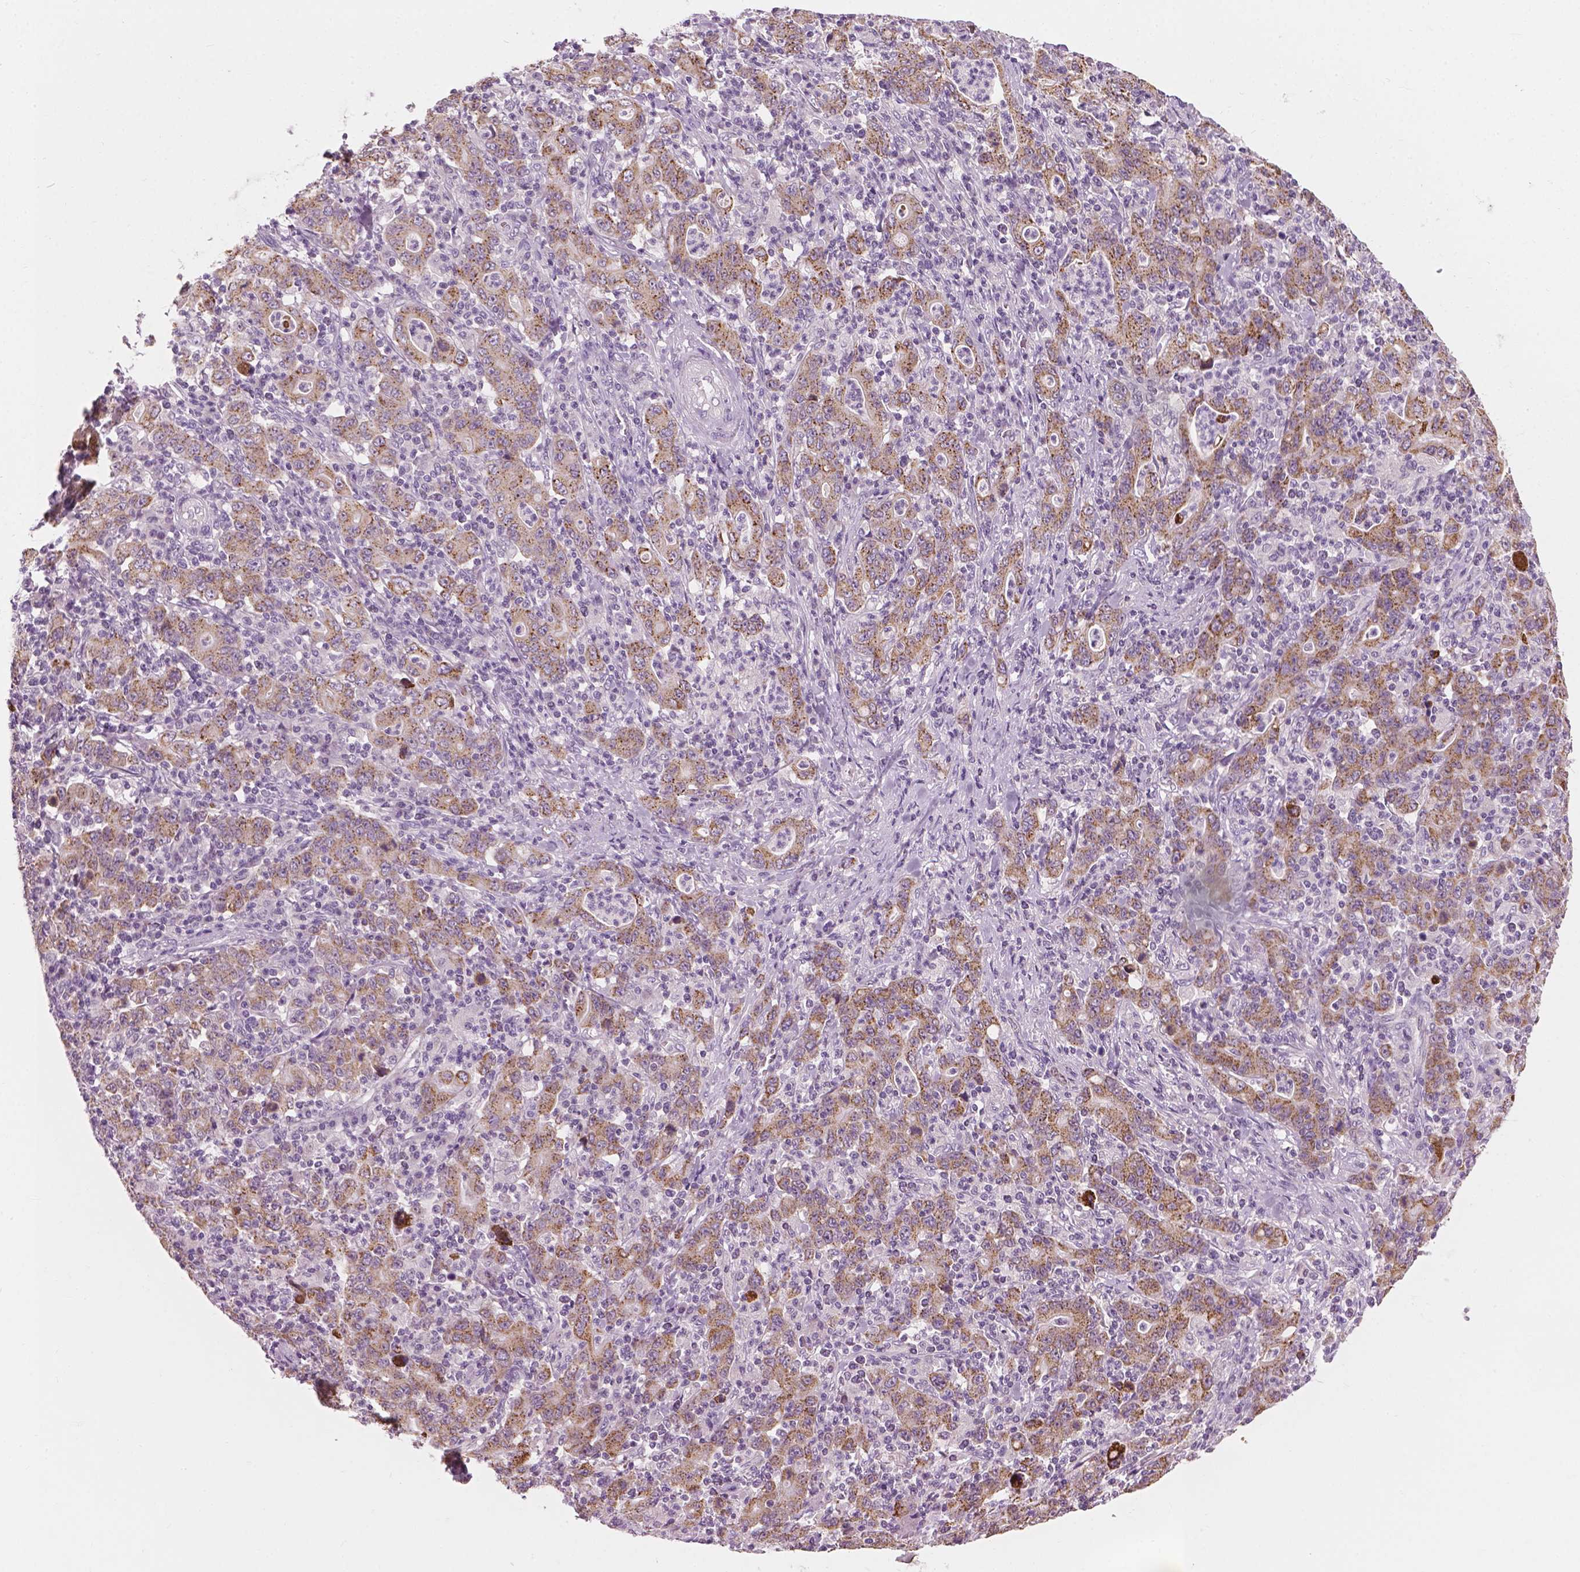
{"staining": {"intensity": "strong", "quantity": "25%-75%", "location": "cytoplasmic/membranous"}, "tissue": "stomach cancer", "cell_type": "Tumor cells", "image_type": "cancer", "snomed": [{"axis": "morphology", "description": "Adenocarcinoma, NOS"}, {"axis": "topography", "description": "Stomach, upper"}], "caption": "Protein analysis of adenocarcinoma (stomach) tissue exhibits strong cytoplasmic/membranous positivity in approximately 25%-75% of tumor cells.", "gene": "CFAP126", "patient": {"sex": "male", "age": 69}}